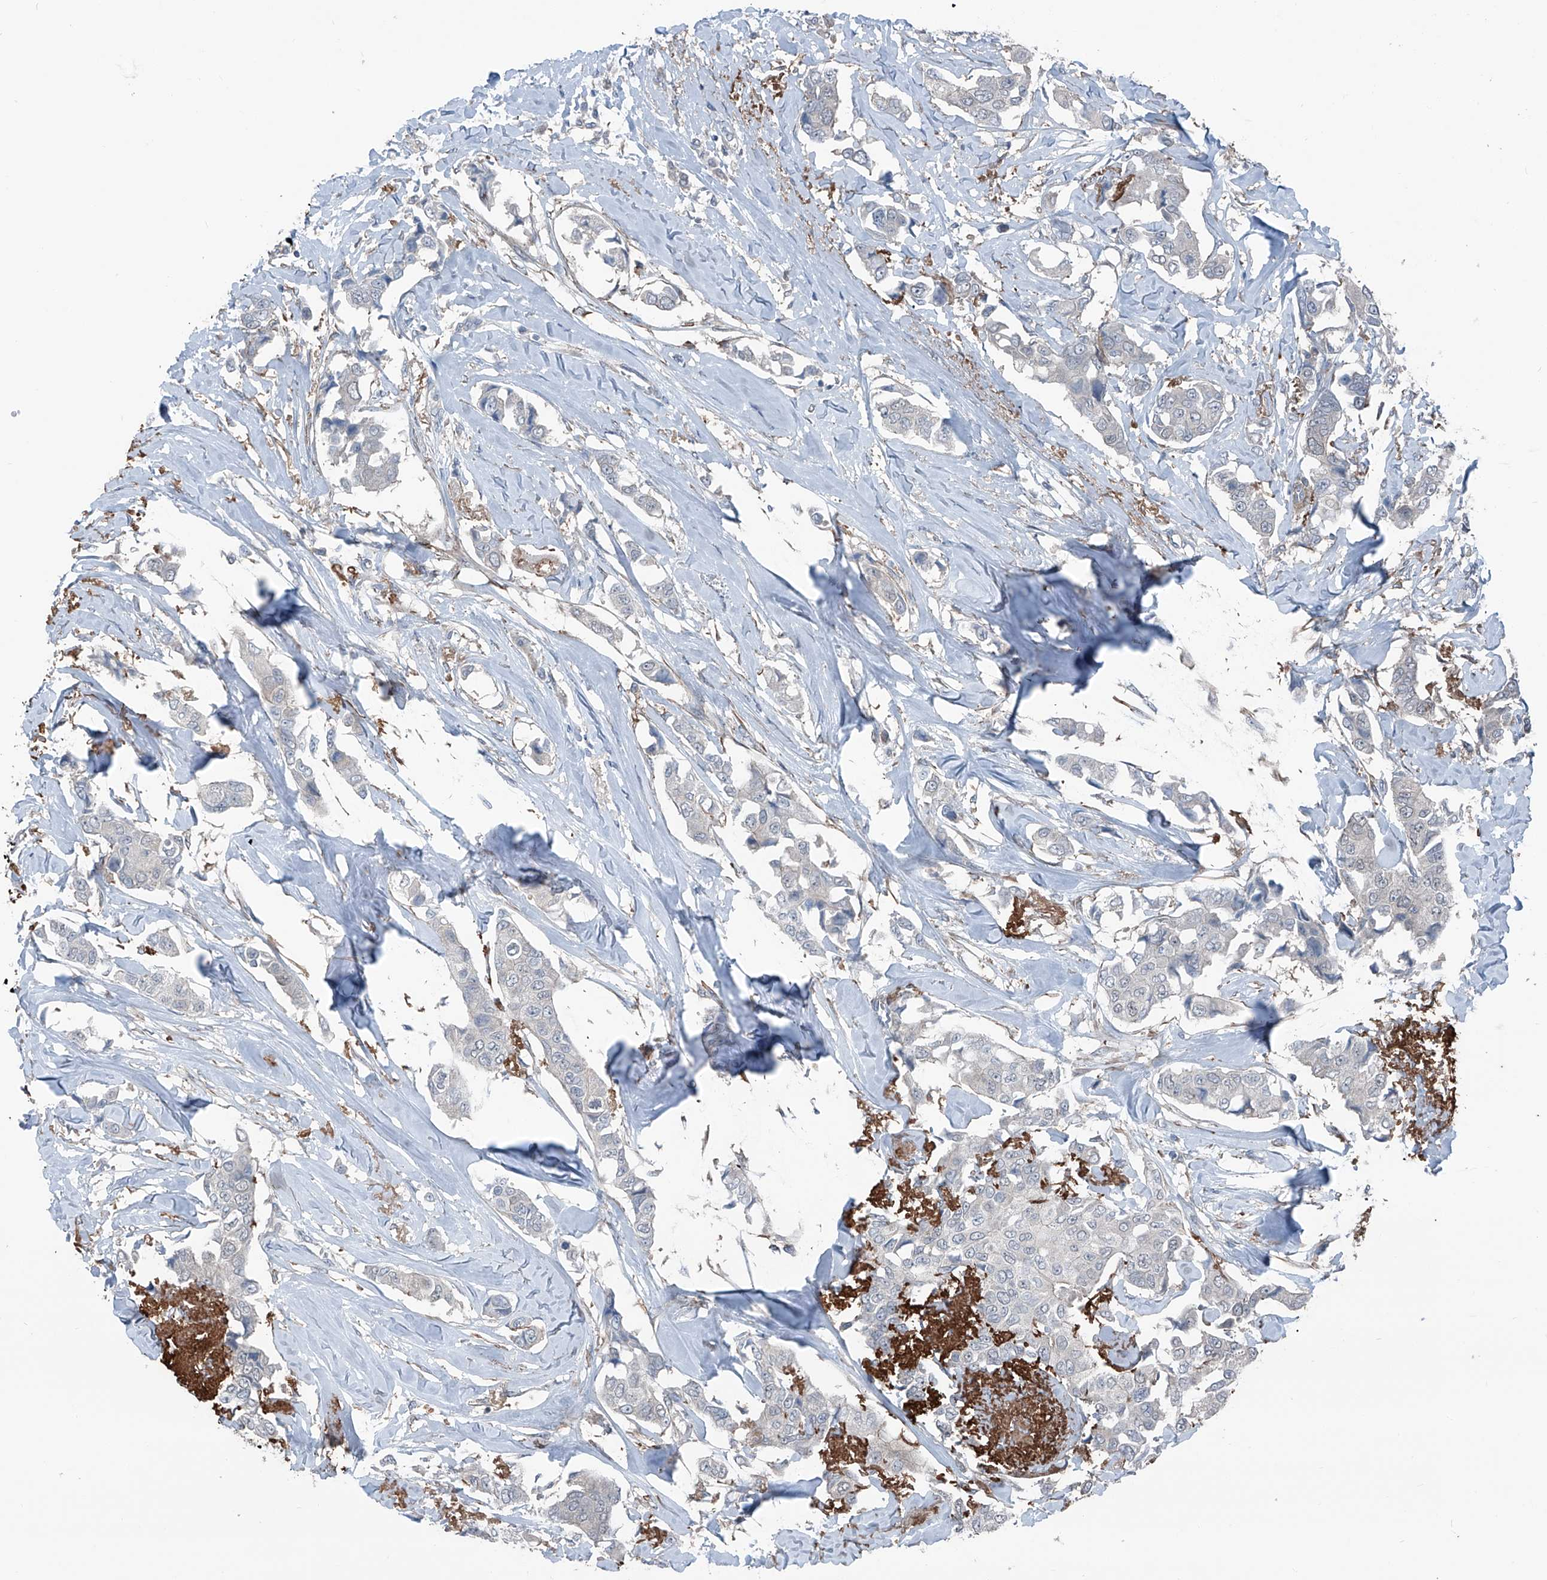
{"staining": {"intensity": "negative", "quantity": "none", "location": "none"}, "tissue": "breast cancer", "cell_type": "Tumor cells", "image_type": "cancer", "snomed": [{"axis": "morphology", "description": "Duct carcinoma"}, {"axis": "topography", "description": "Breast"}], "caption": "The photomicrograph demonstrates no staining of tumor cells in breast cancer.", "gene": "HSPB11", "patient": {"sex": "female", "age": 80}}